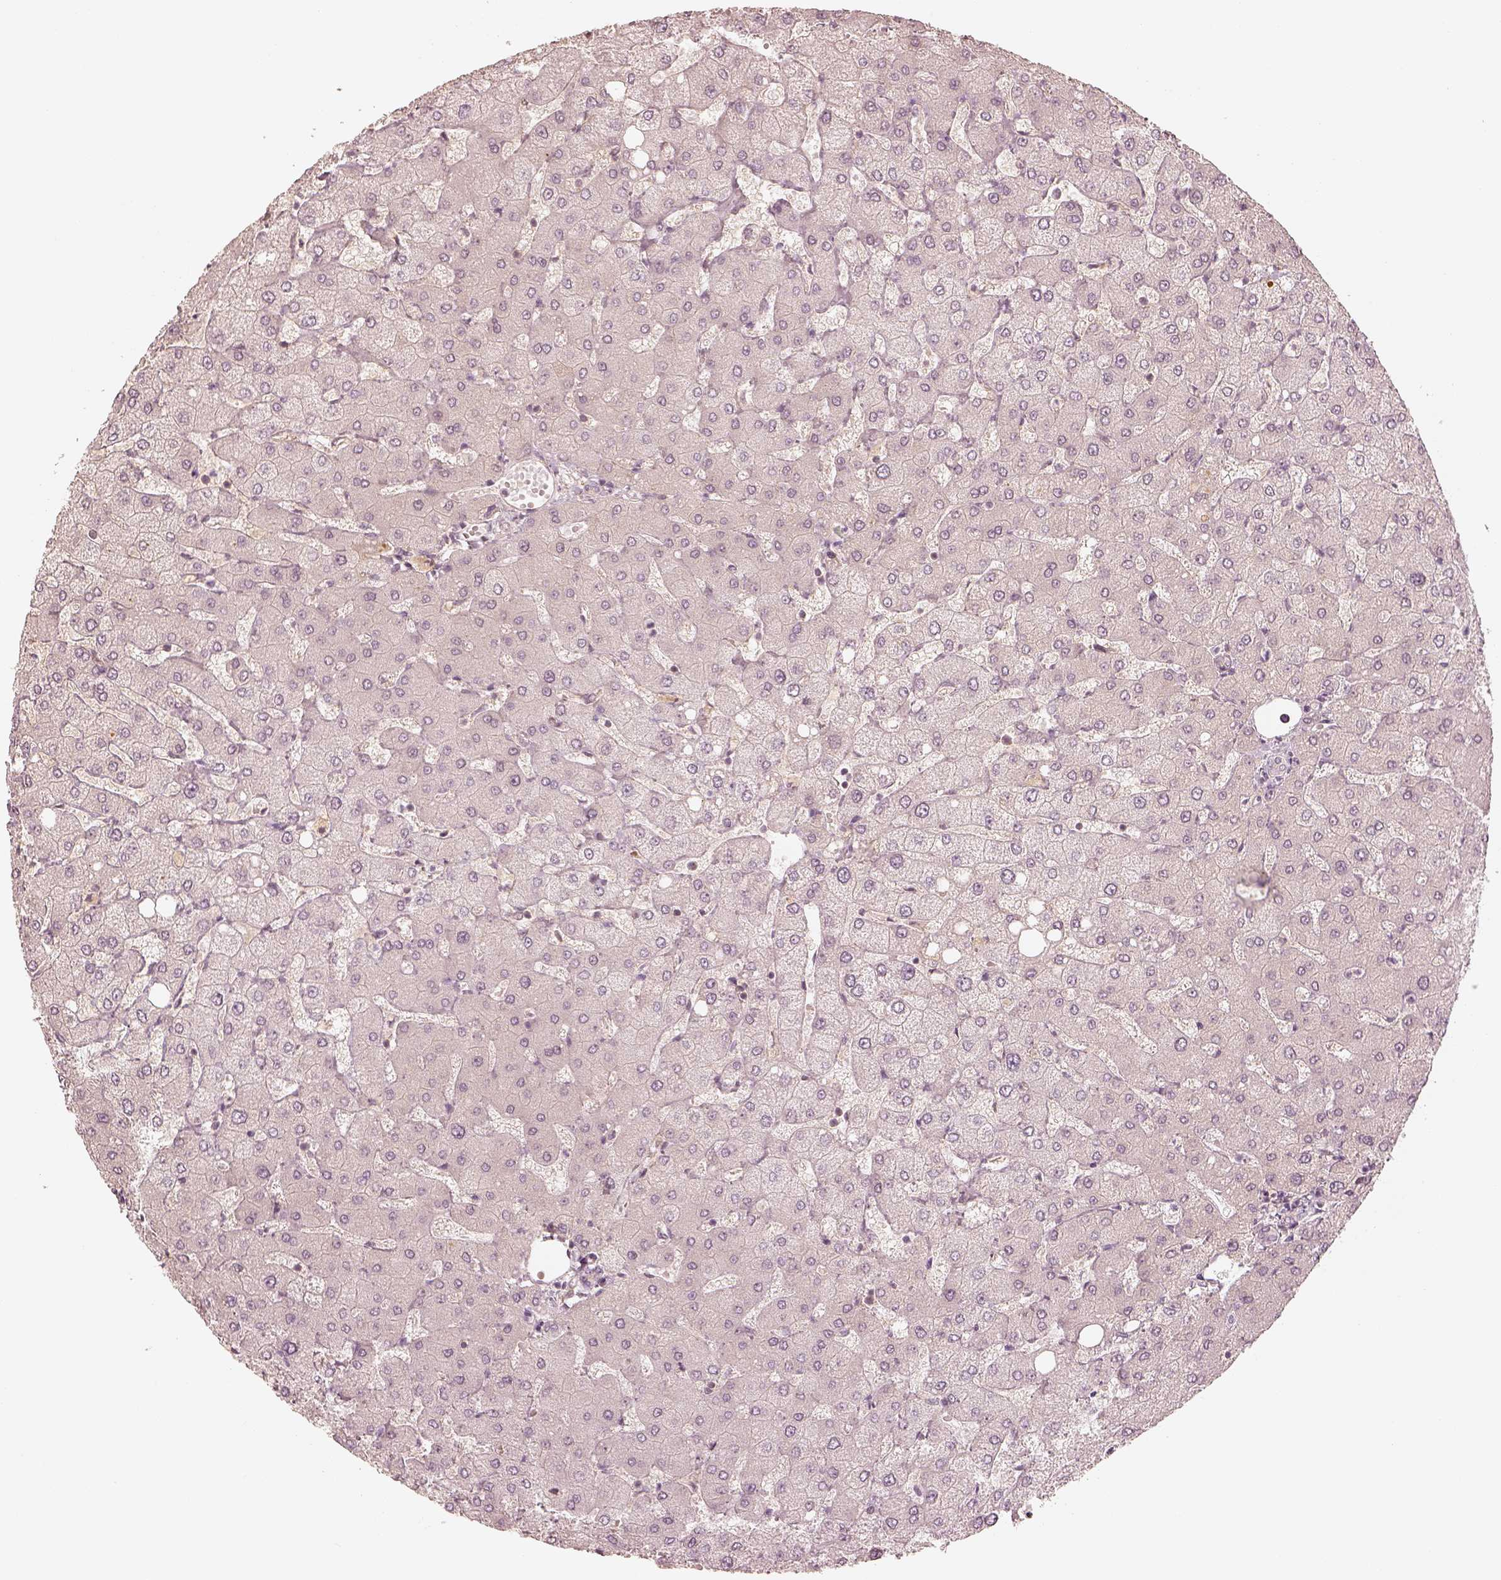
{"staining": {"intensity": "negative", "quantity": "none", "location": "none"}, "tissue": "liver", "cell_type": "Cholangiocytes", "image_type": "normal", "snomed": [{"axis": "morphology", "description": "Normal tissue, NOS"}, {"axis": "topography", "description": "Liver"}], "caption": "A micrograph of liver stained for a protein shows no brown staining in cholangiocytes. (Immunohistochemistry, brightfield microscopy, high magnification).", "gene": "GORASP2", "patient": {"sex": "female", "age": 54}}